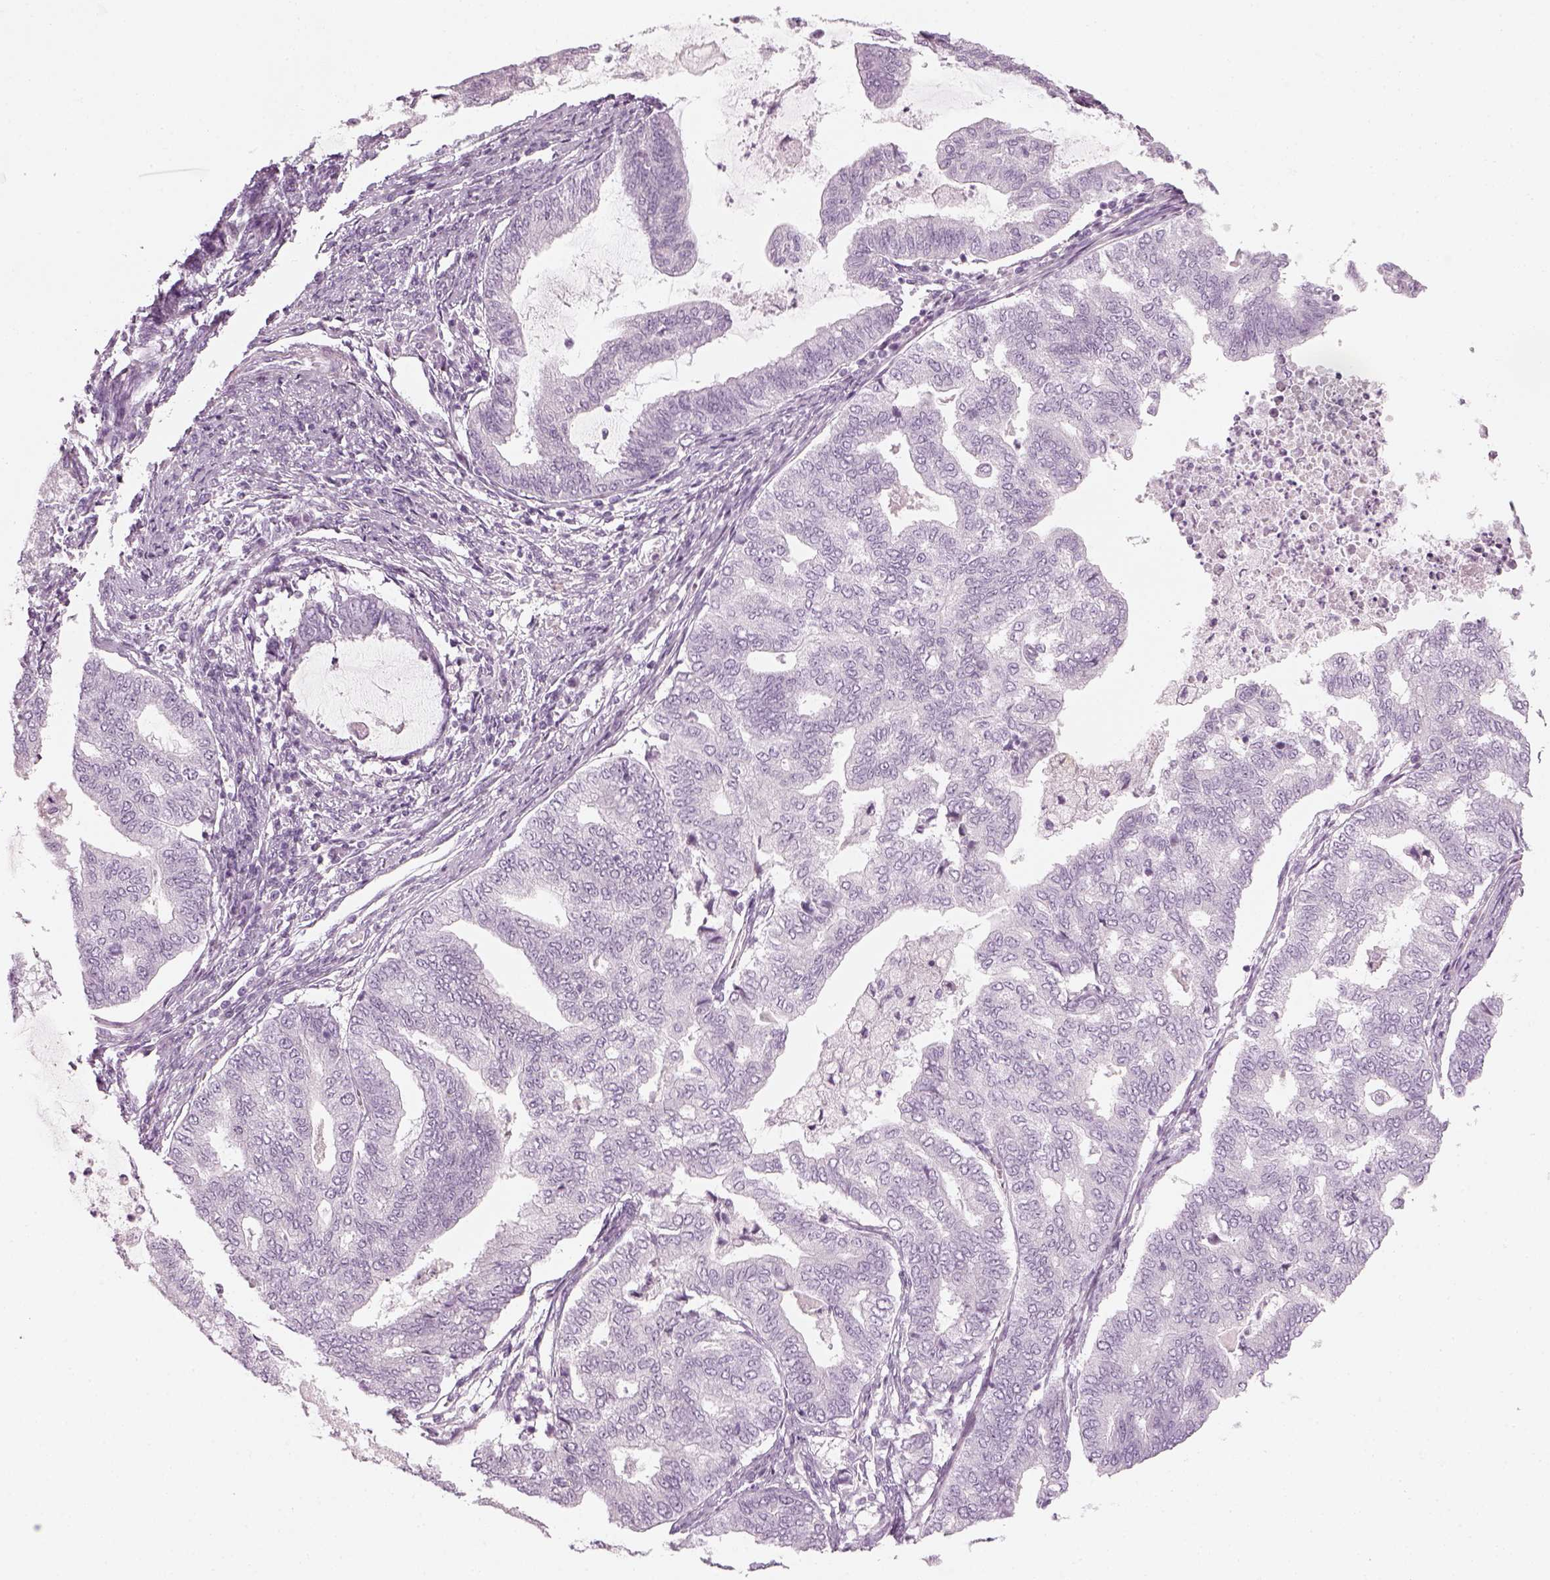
{"staining": {"intensity": "negative", "quantity": "none", "location": "none"}, "tissue": "endometrial cancer", "cell_type": "Tumor cells", "image_type": "cancer", "snomed": [{"axis": "morphology", "description": "Adenocarcinoma, NOS"}, {"axis": "topography", "description": "Endometrium"}], "caption": "This is an IHC image of adenocarcinoma (endometrial). There is no staining in tumor cells.", "gene": "GAS2L2", "patient": {"sex": "female", "age": 79}}